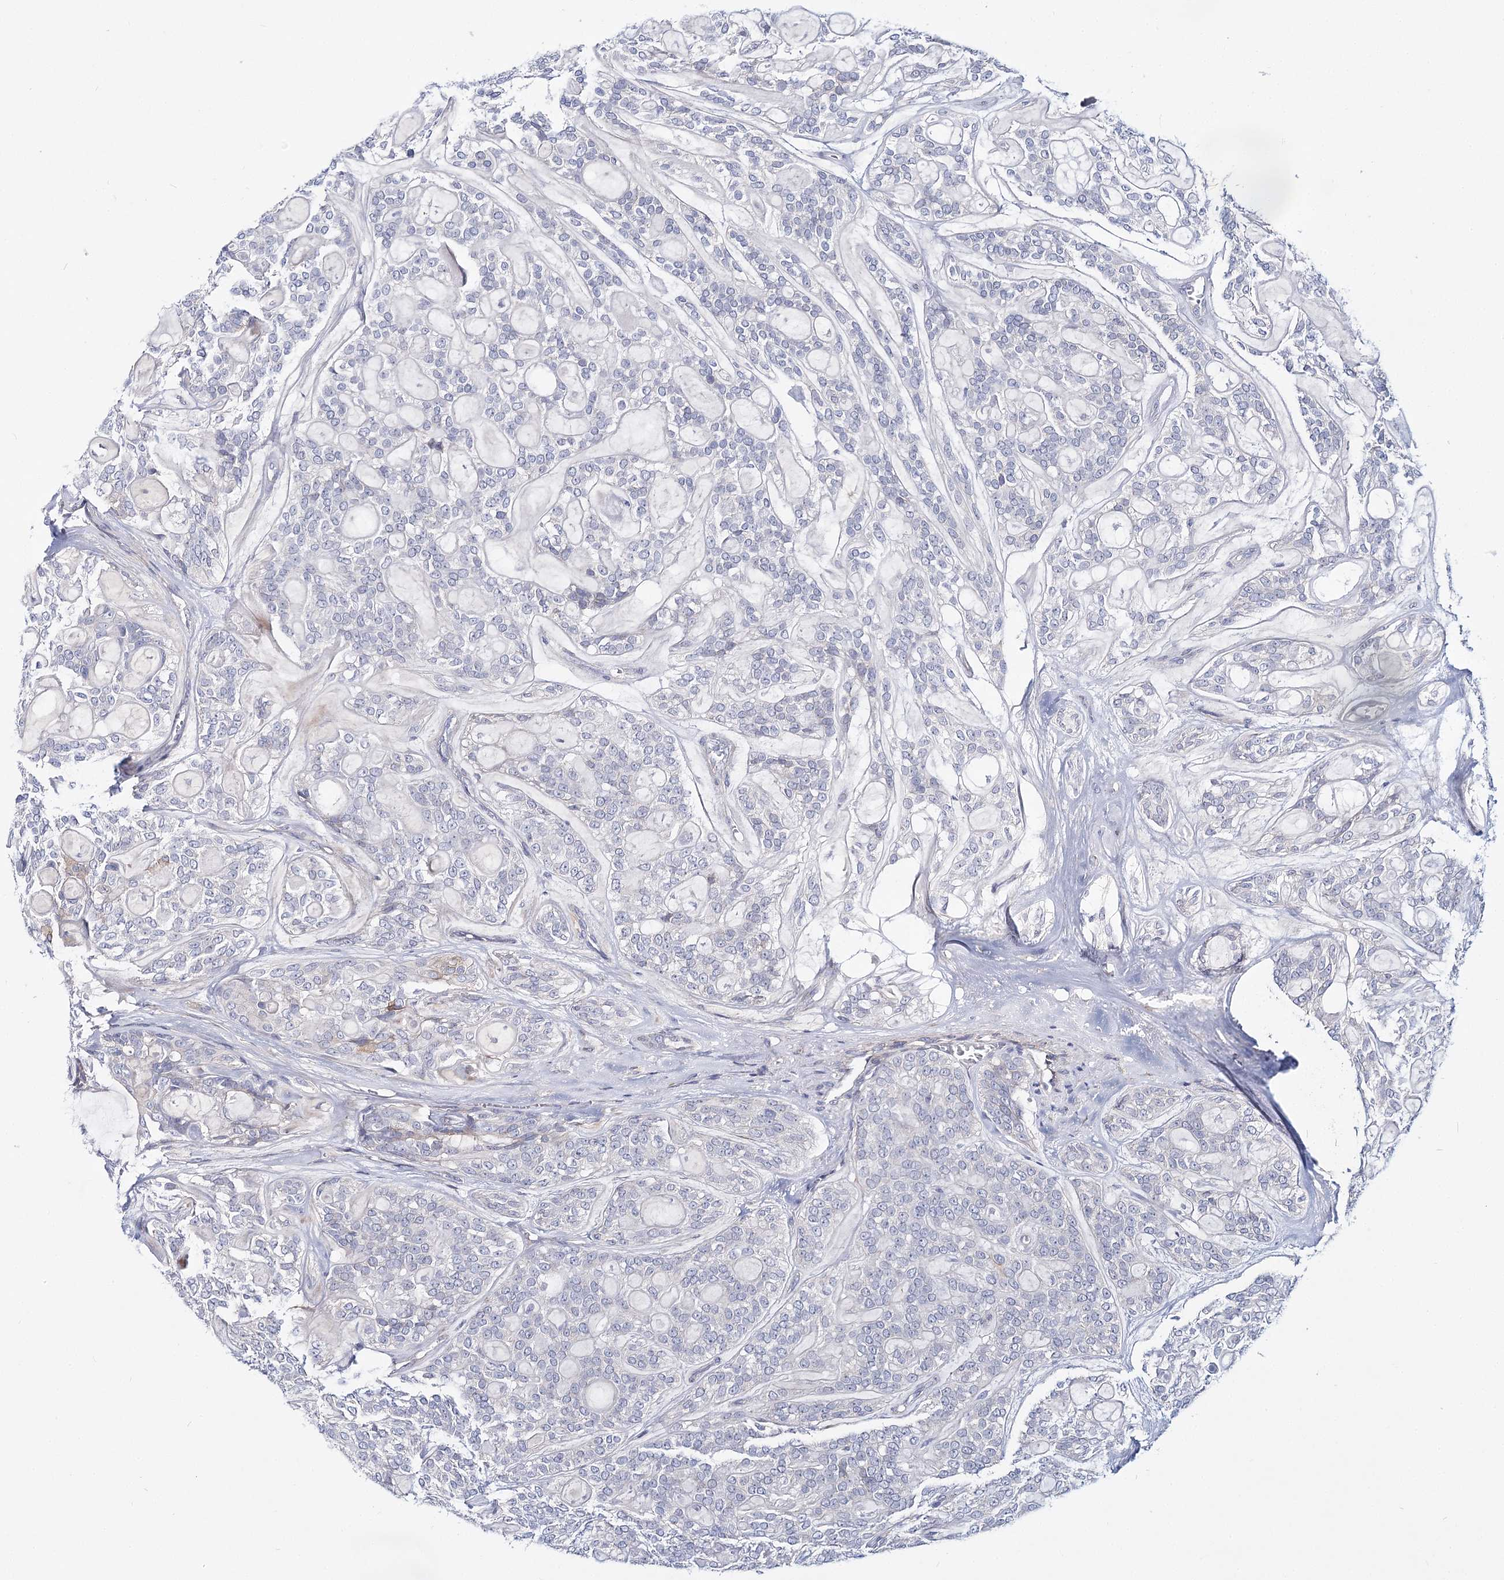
{"staining": {"intensity": "negative", "quantity": "none", "location": "none"}, "tissue": "head and neck cancer", "cell_type": "Tumor cells", "image_type": "cancer", "snomed": [{"axis": "morphology", "description": "Adenocarcinoma, NOS"}, {"axis": "topography", "description": "Head-Neck"}], "caption": "This is an immunohistochemistry (IHC) micrograph of head and neck cancer (adenocarcinoma). There is no staining in tumor cells.", "gene": "TEX12", "patient": {"sex": "male", "age": 66}}